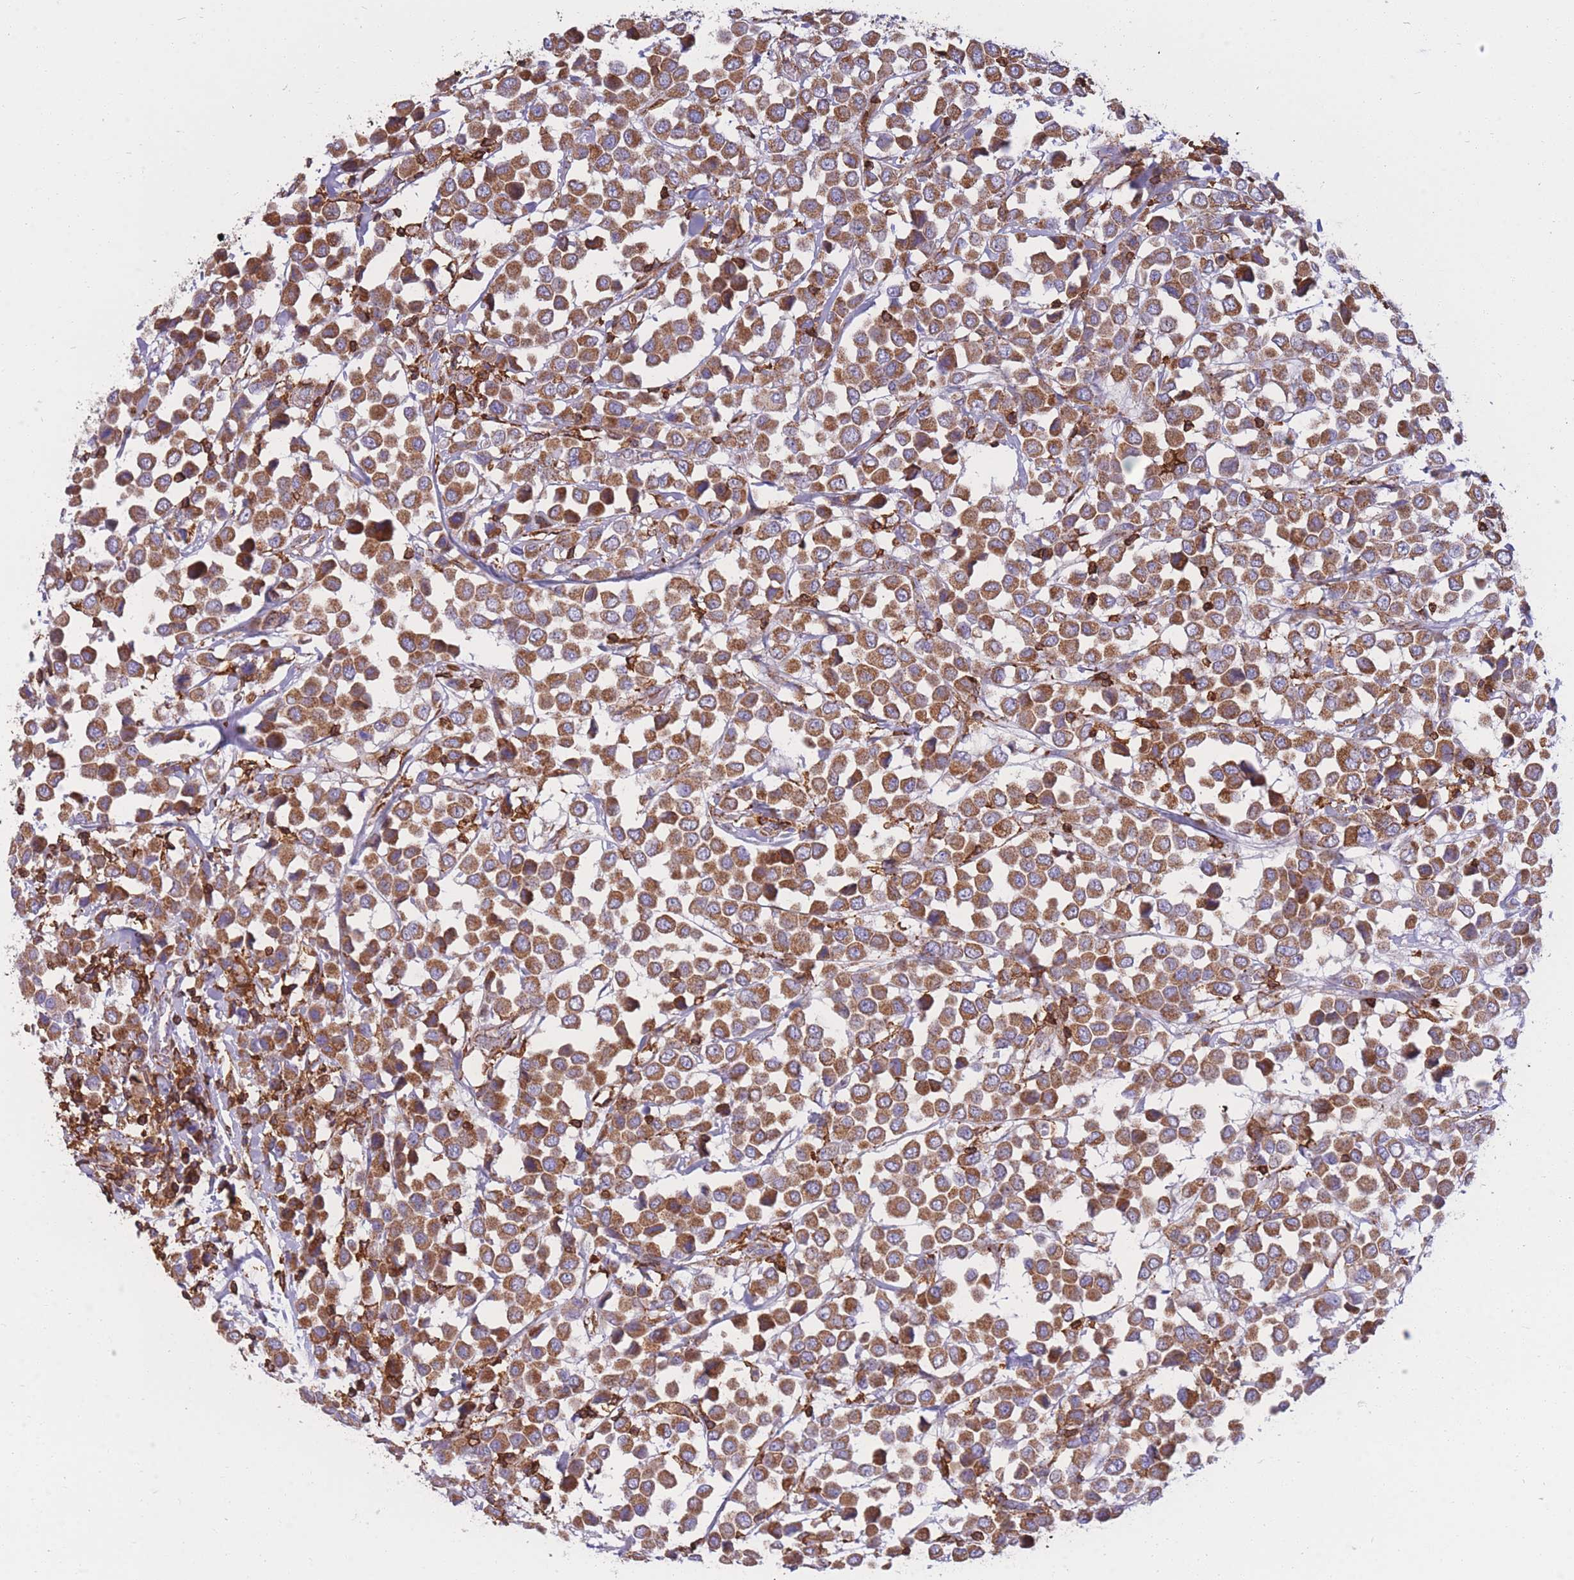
{"staining": {"intensity": "moderate", "quantity": ">75%", "location": "cytoplasmic/membranous"}, "tissue": "breast cancer", "cell_type": "Tumor cells", "image_type": "cancer", "snomed": [{"axis": "morphology", "description": "Duct carcinoma"}, {"axis": "topography", "description": "Breast"}], "caption": "Protein expression analysis of breast cancer demonstrates moderate cytoplasmic/membranous positivity in approximately >75% of tumor cells. Ihc stains the protein in brown and the nuclei are stained blue.", "gene": "MRPL54", "patient": {"sex": "female", "age": 61}}